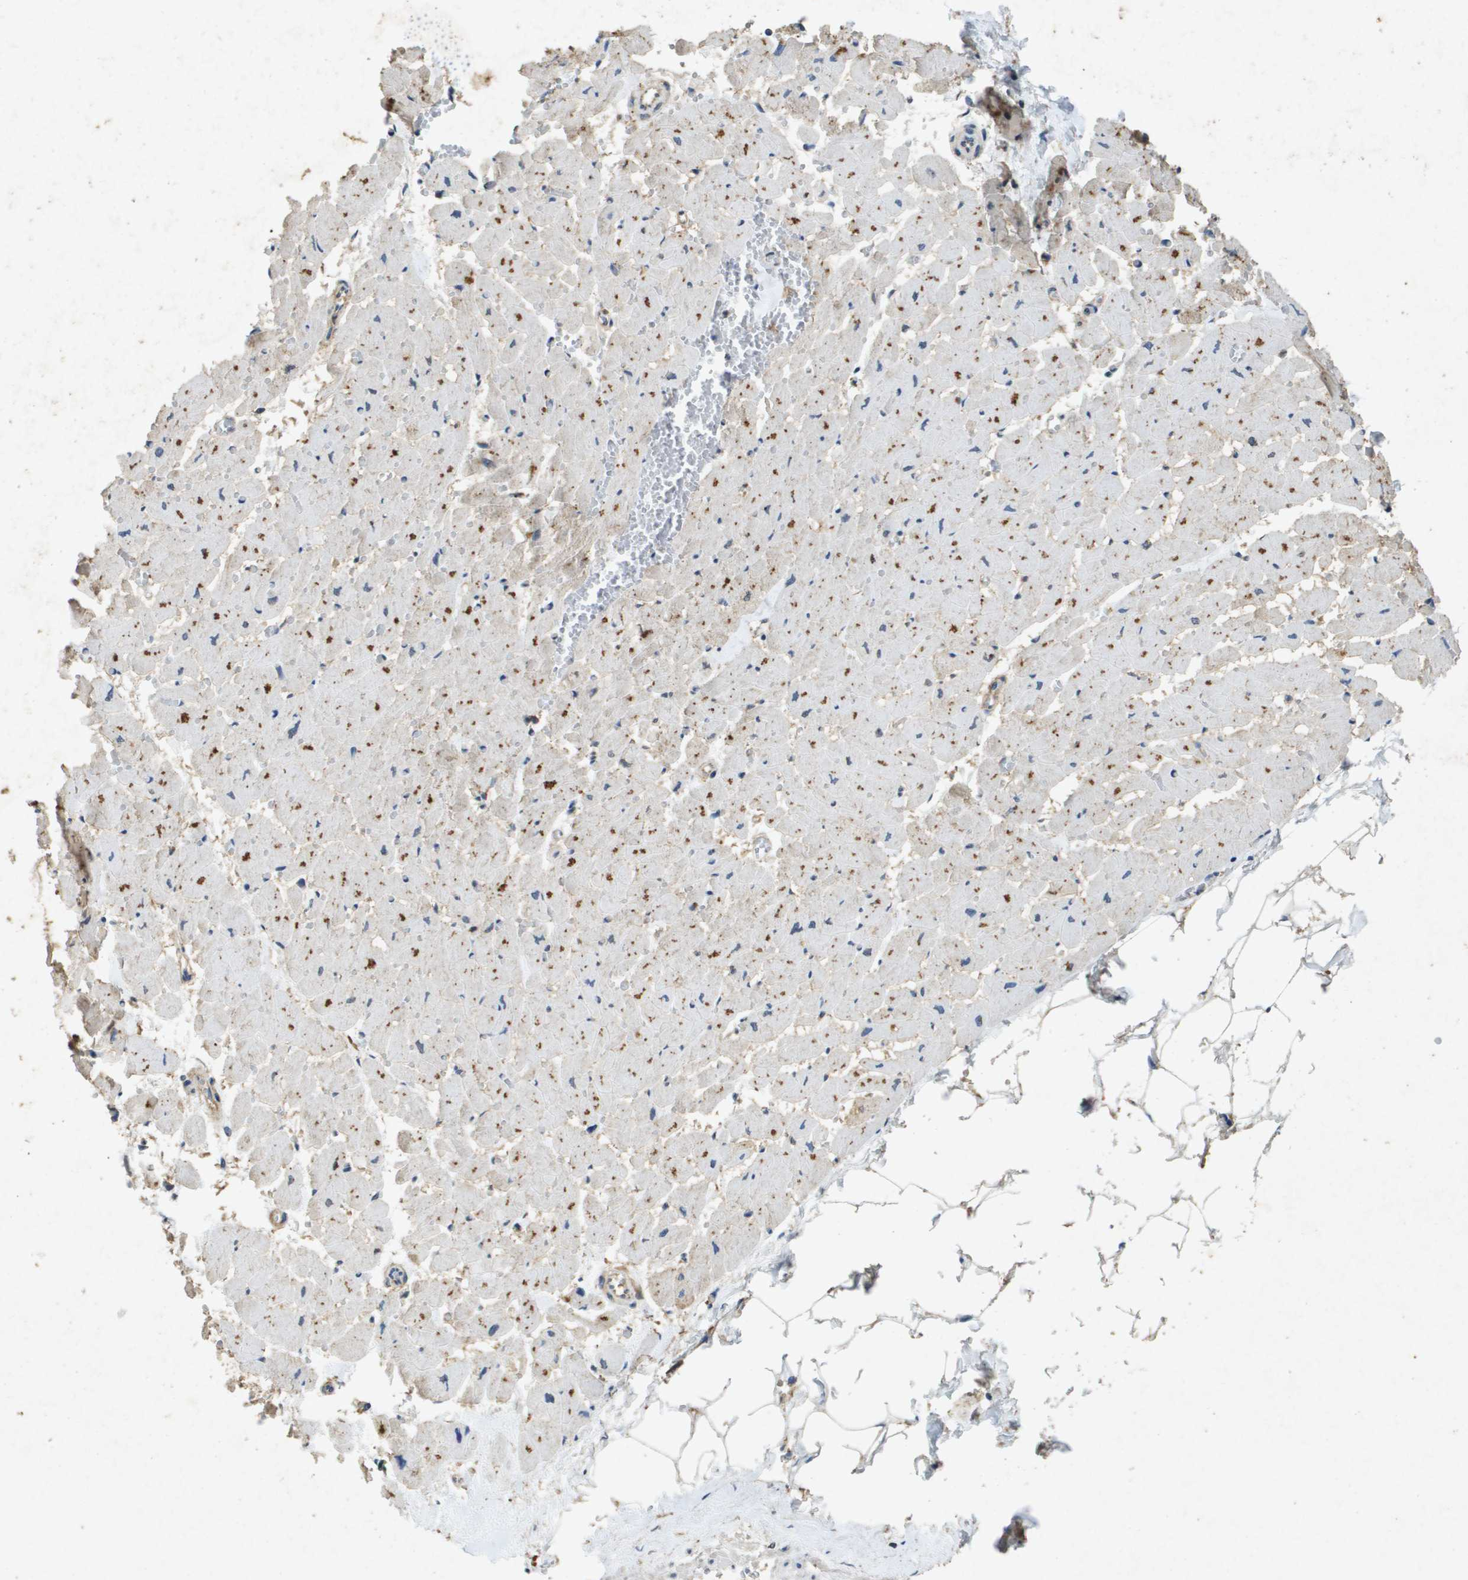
{"staining": {"intensity": "moderate", "quantity": "25%-75%", "location": "cytoplasmic/membranous"}, "tissue": "heart muscle", "cell_type": "Cardiomyocytes", "image_type": "normal", "snomed": [{"axis": "morphology", "description": "Normal tissue, NOS"}, {"axis": "topography", "description": "Heart"}], "caption": "Heart muscle stained with immunohistochemistry shows moderate cytoplasmic/membranous expression in about 25%-75% of cardiomyocytes. Using DAB (brown) and hematoxylin (blue) stains, captured at high magnification using brightfield microscopy.", "gene": "PTPRT", "patient": {"sex": "female", "age": 19}}